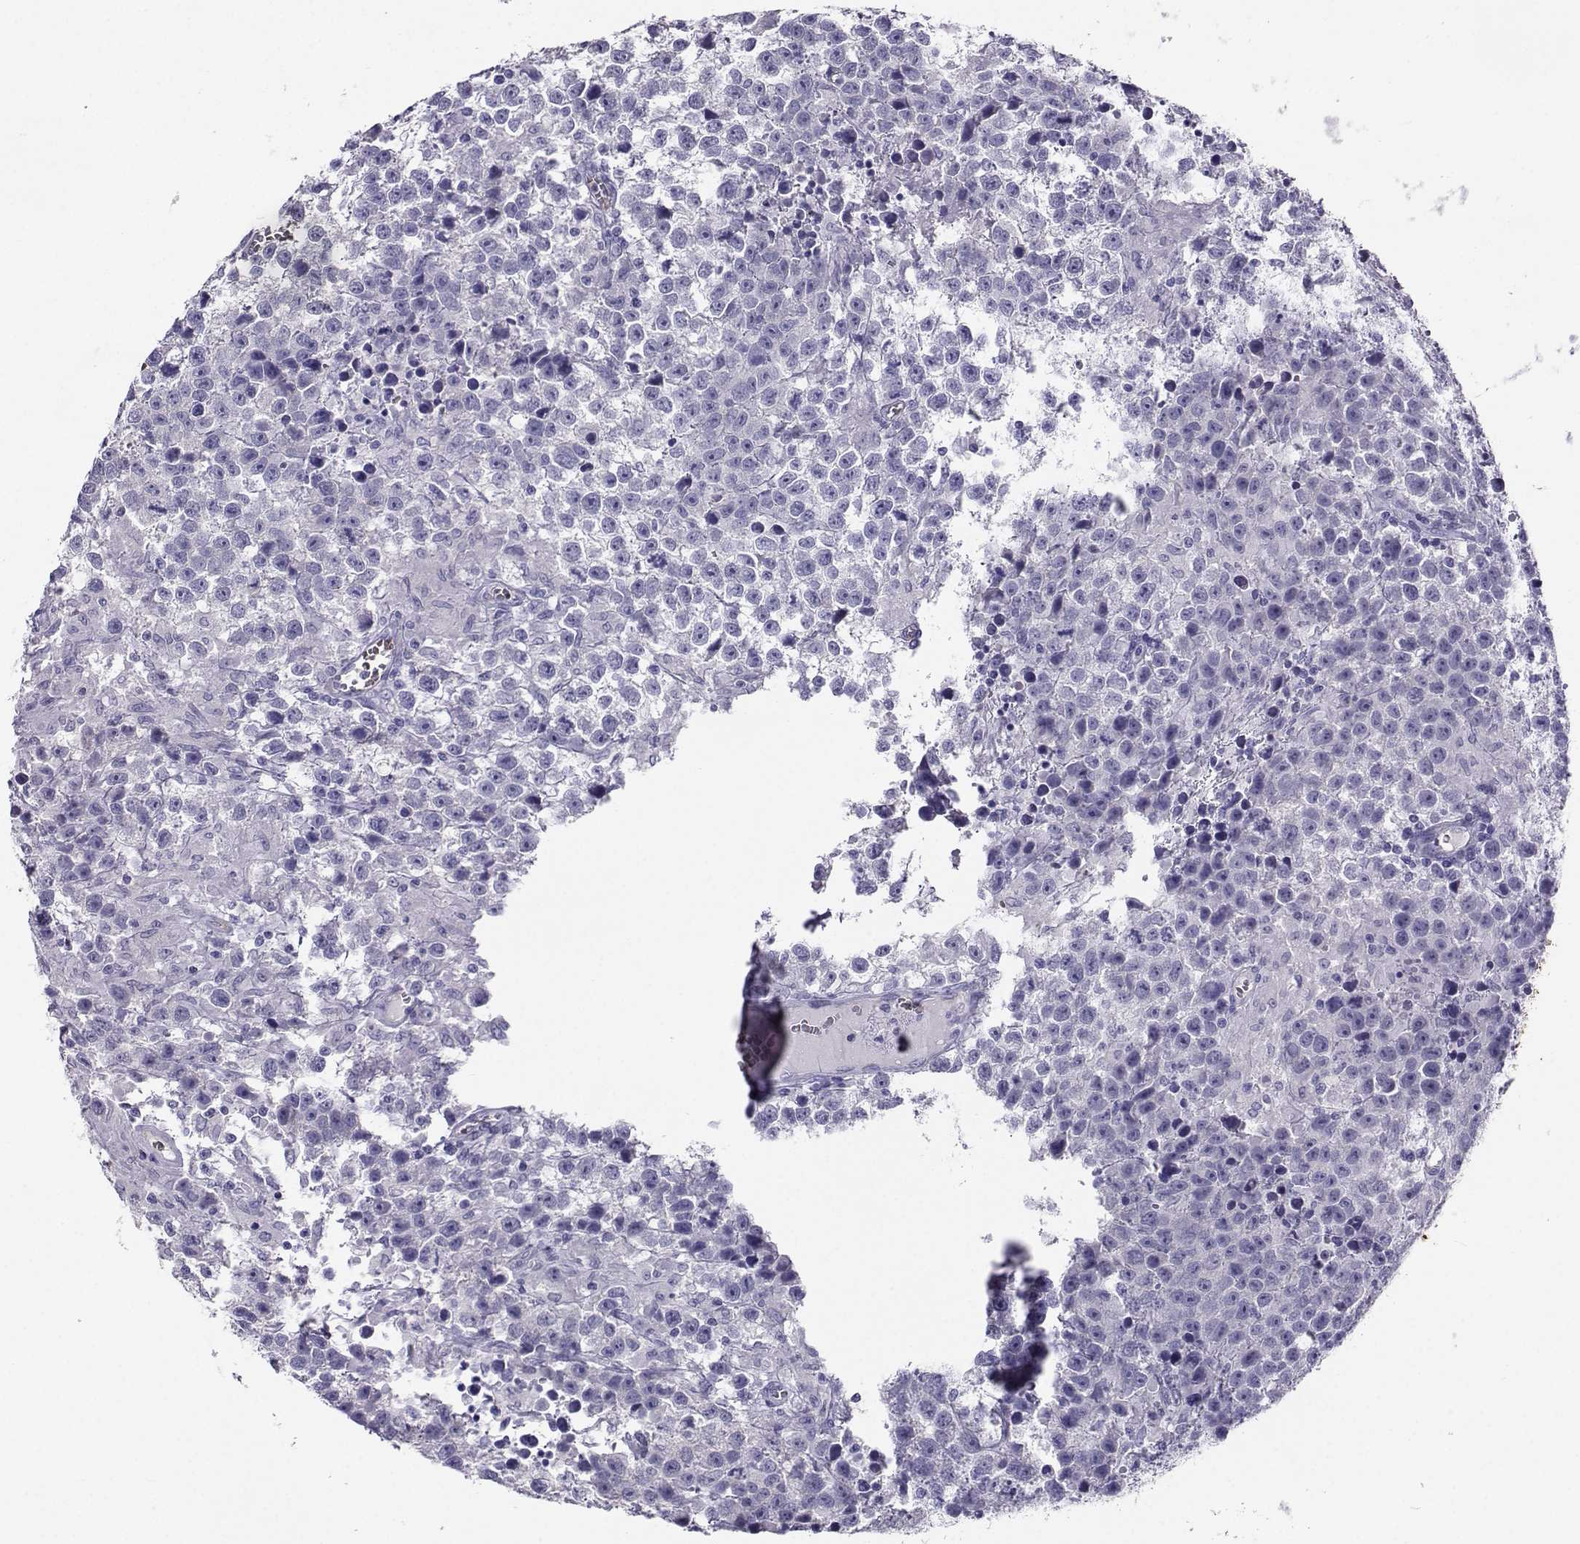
{"staining": {"intensity": "negative", "quantity": "none", "location": "none"}, "tissue": "testis cancer", "cell_type": "Tumor cells", "image_type": "cancer", "snomed": [{"axis": "morphology", "description": "Seminoma, NOS"}, {"axis": "topography", "description": "Testis"}], "caption": "DAB immunohistochemical staining of seminoma (testis) exhibits no significant expression in tumor cells.", "gene": "CLUL1", "patient": {"sex": "male", "age": 43}}